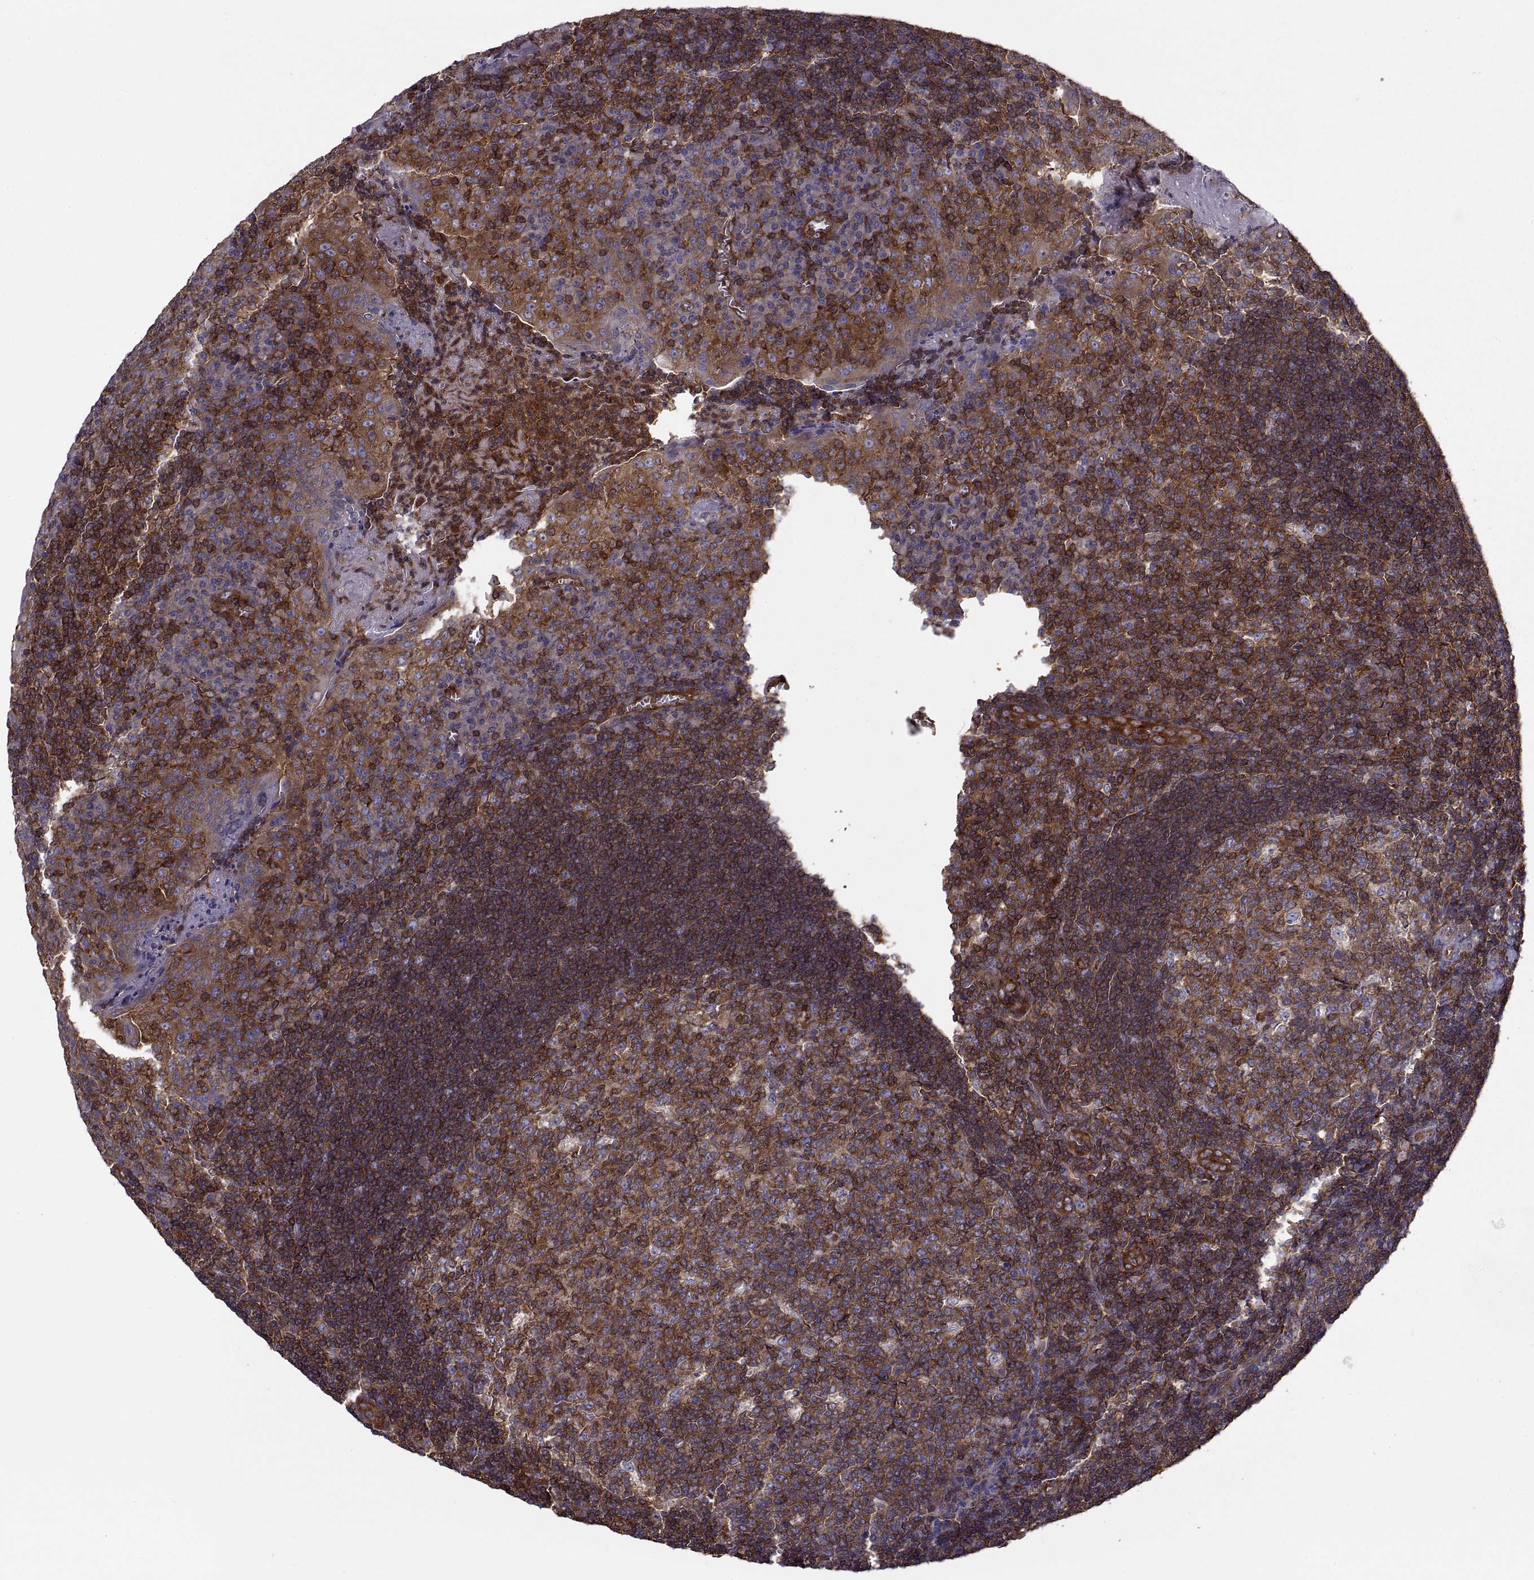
{"staining": {"intensity": "strong", "quantity": ">75%", "location": "cytoplasmic/membranous"}, "tissue": "tonsil", "cell_type": "Germinal center cells", "image_type": "normal", "snomed": [{"axis": "morphology", "description": "Normal tissue, NOS"}, {"axis": "topography", "description": "Tonsil"}], "caption": "Germinal center cells exhibit strong cytoplasmic/membranous positivity in approximately >75% of cells in normal tonsil.", "gene": "MYH9", "patient": {"sex": "female", "age": 12}}